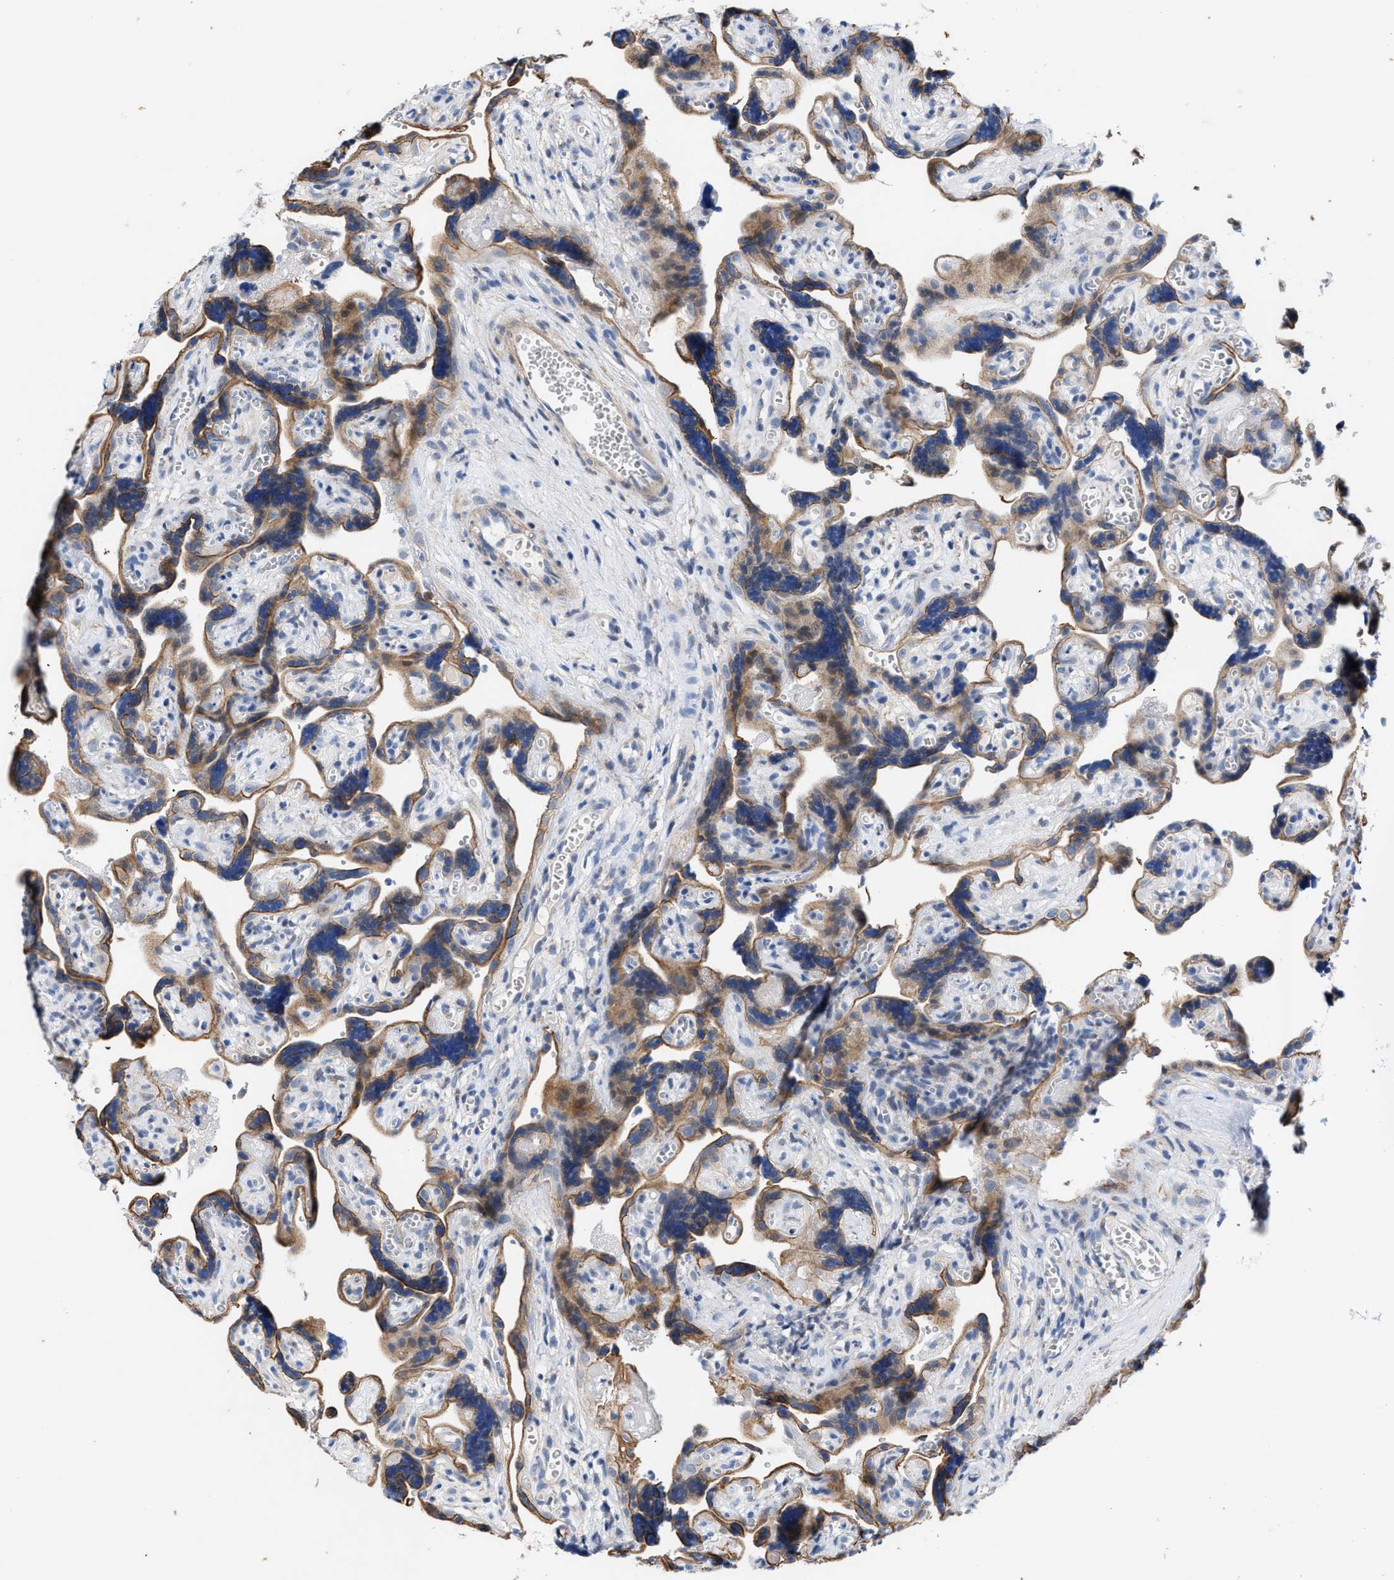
{"staining": {"intensity": "weak", "quantity": "25%-75%", "location": "cytoplasmic/membranous"}, "tissue": "placenta", "cell_type": "Decidual cells", "image_type": "normal", "snomed": [{"axis": "morphology", "description": "Normal tissue, NOS"}, {"axis": "topography", "description": "Placenta"}], "caption": "Weak cytoplasmic/membranous expression is seen in approximately 25%-75% of decidual cells in benign placenta.", "gene": "JAG1", "patient": {"sex": "female", "age": 30}}